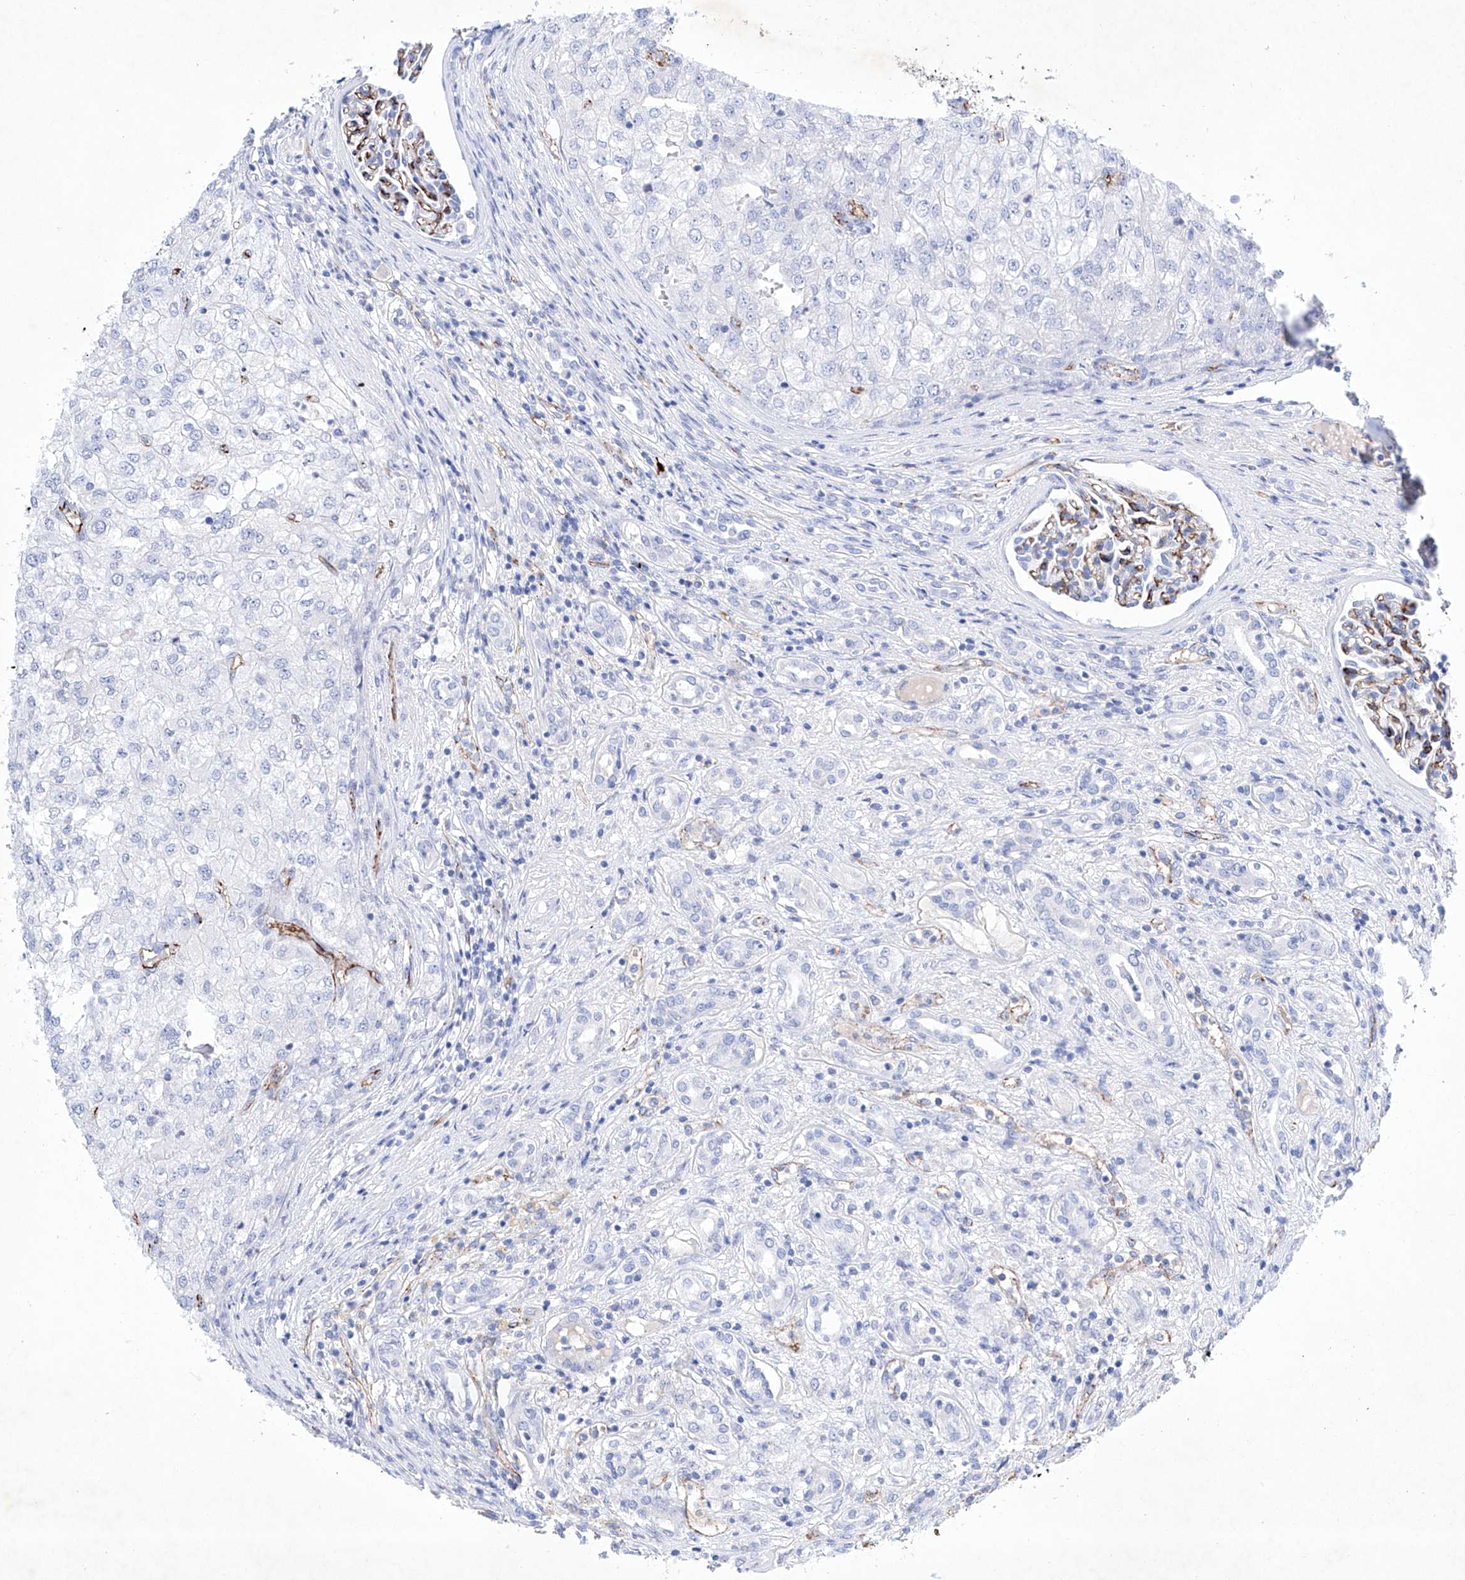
{"staining": {"intensity": "negative", "quantity": "none", "location": "none"}, "tissue": "renal cancer", "cell_type": "Tumor cells", "image_type": "cancer", "snomed": [{"axis": "morphology", "description": "Adenocarcinoma, NOS"}, {"axis": "topography", "description": "Kidney"}], "caption": "The immunohistochemistry photomicrograph has no significant staining in tumor cells of renal cancer (adenocarcinoma) tissue. (Brightfield microscopy of DAB immunohistochemistry at high magnification).", "gene": "ETV7", "patient": {"sex": "female", "age": 54}}